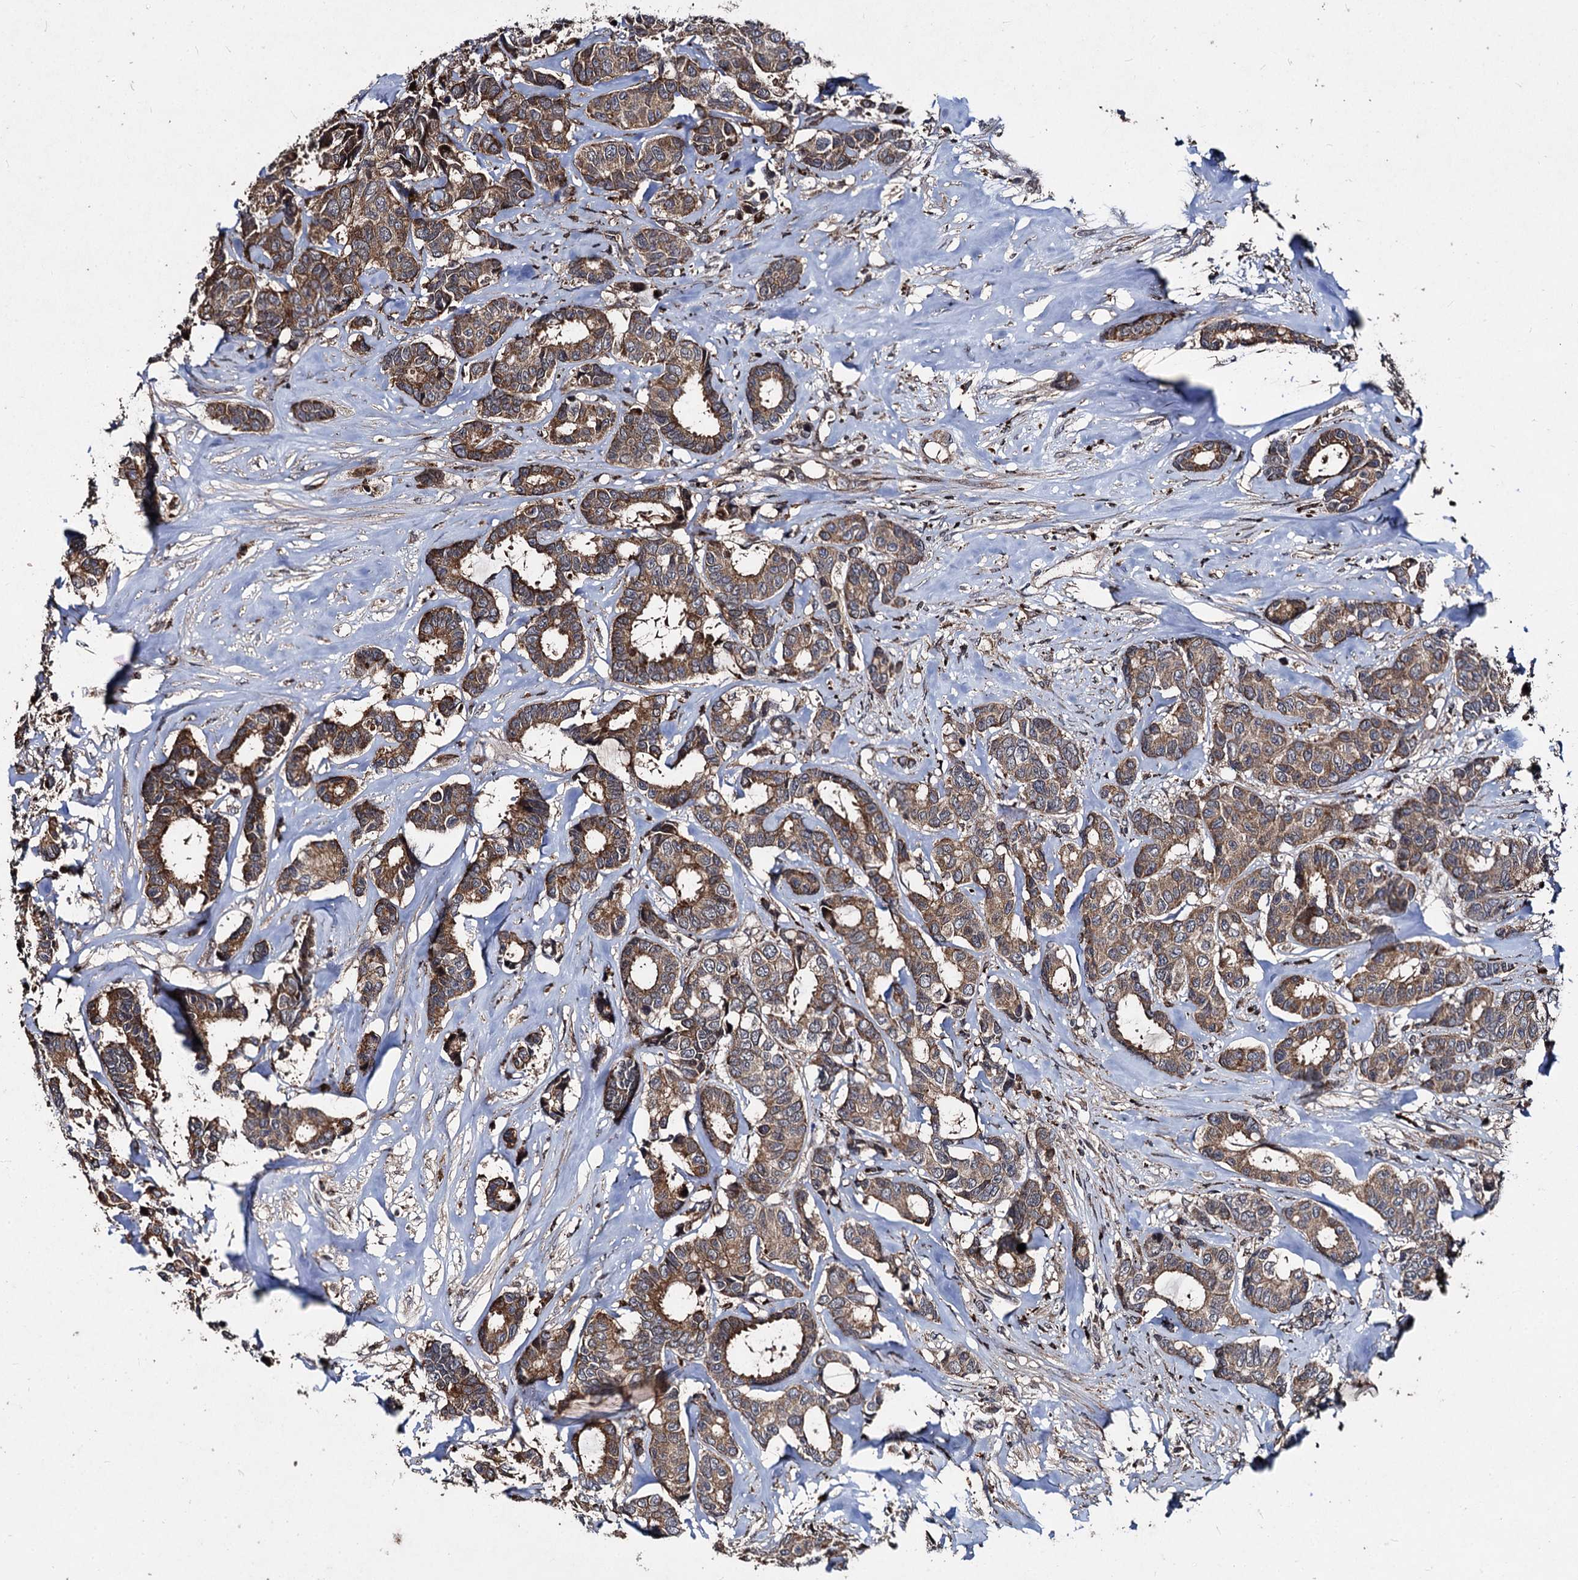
{"staining": {"intensity": "moderate", "quantity": ">75%", "location": "cytoplasmic/membranous"}, "tissue": "breast cancer", "cell_type": "Tumor cells", "image_type": "cancer", "snomed": [{"axis": "morphology", "description": "Duct carcinoma"}, {"axis": "topography", "description": "Breast"}], "caption": "Immunohistochemical staining of breast cancer exhibits medium levels of moderate cytoplasmic/membranous protein staining in approximately >75% of tumor cells.", "gene": "BCL2L2", "patient": {"sex": "female", "age": 87}}